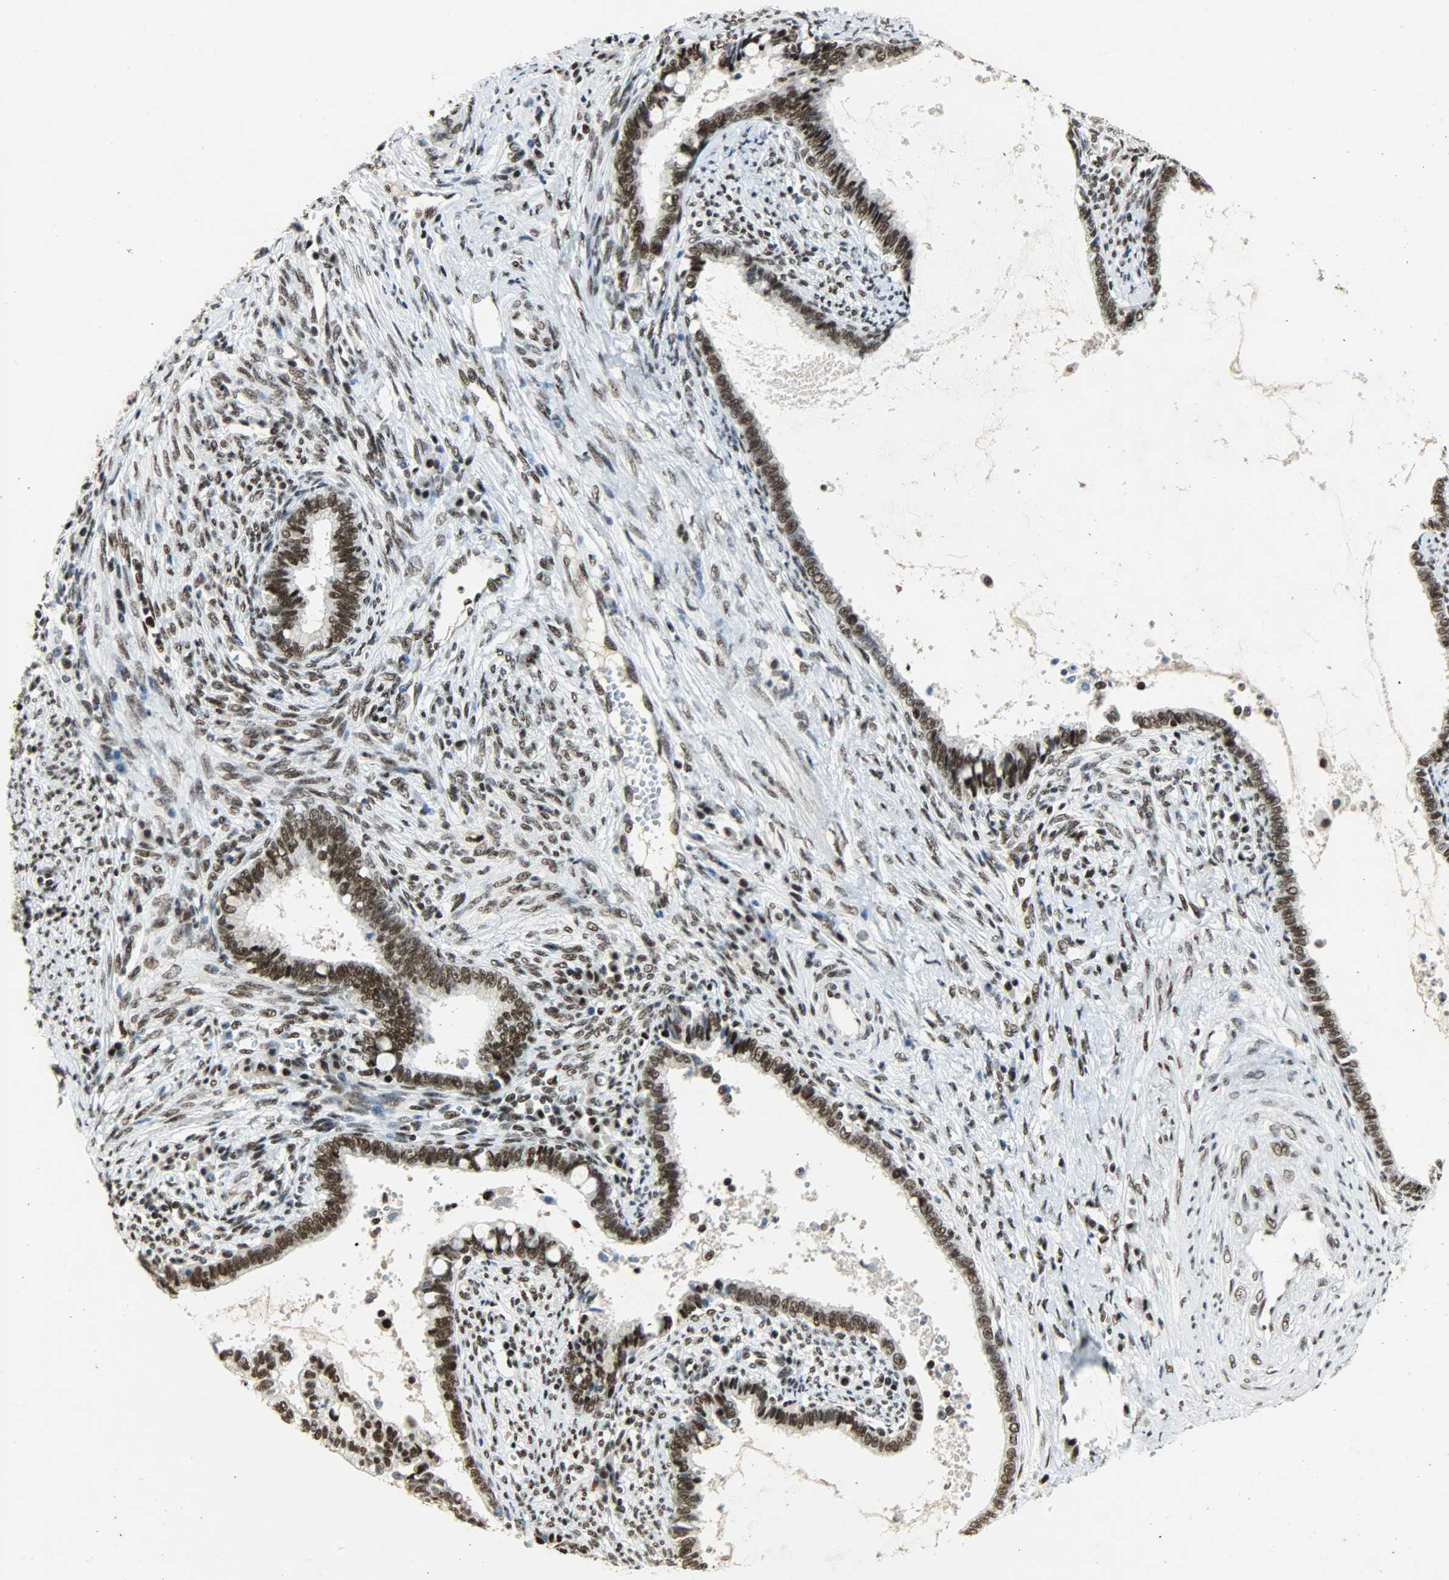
{"staining": {"intensity": "strong", "quantity": ">75%", "location": "nuclear"}, "tissue": "cervical cancer", "cell_type": "Tumor cells", "image_type": "cancer", "snomed": [{"axis": "morphology", "description": "Adenocarcinoma, NOS"}, {"axis": "topography", "description": "Cervix"}], "caption": "Cervical cancer (adenocarcinoma) stained with a protein marker reveals strong staining in tumor cells.", "gene": "SSB", "patient": {"sex": "female", "age": 44}}